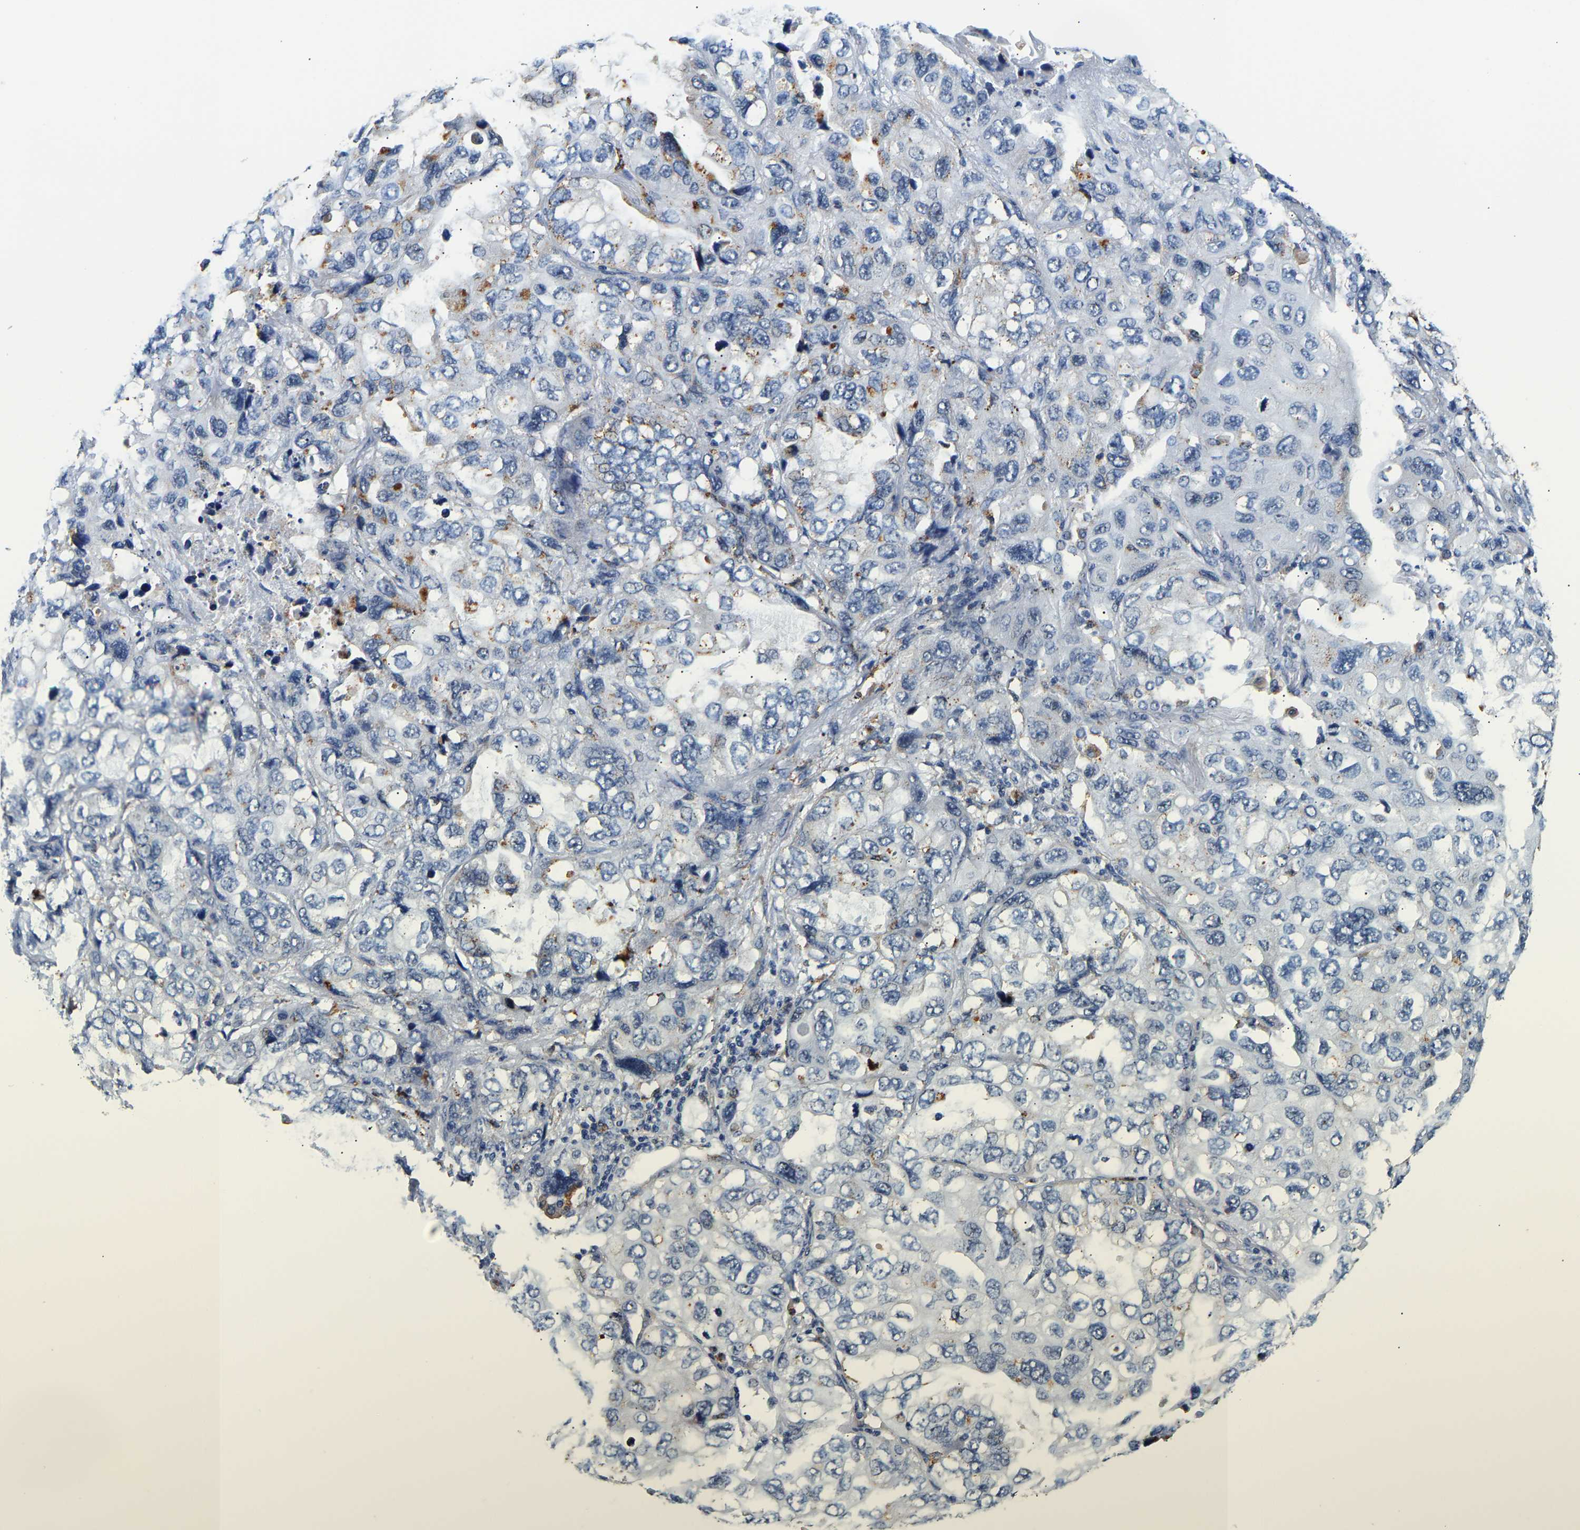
{"staining": {"intensity": "negative", "quantity": "none", "location": "none"}, "tissue": "lung cancer", "cell_type": "Tumor cells", "image_type": "cancer", "snomed": [{"axis": "morphology", "description": "Squamous cell carcinoma, NOS"}, {"axis": "topography", "description": "Lung"}], "caption": "Immunohistochemistry image of neoplastic tissue: human lung cancer (squamous cell carcinoma) stained with DAB (3,3'-diaminobenzidine) shows no significant protein expression in tumor cells.", "gene": "SMU1", "patient": {"sex": "female", "age": 73}}